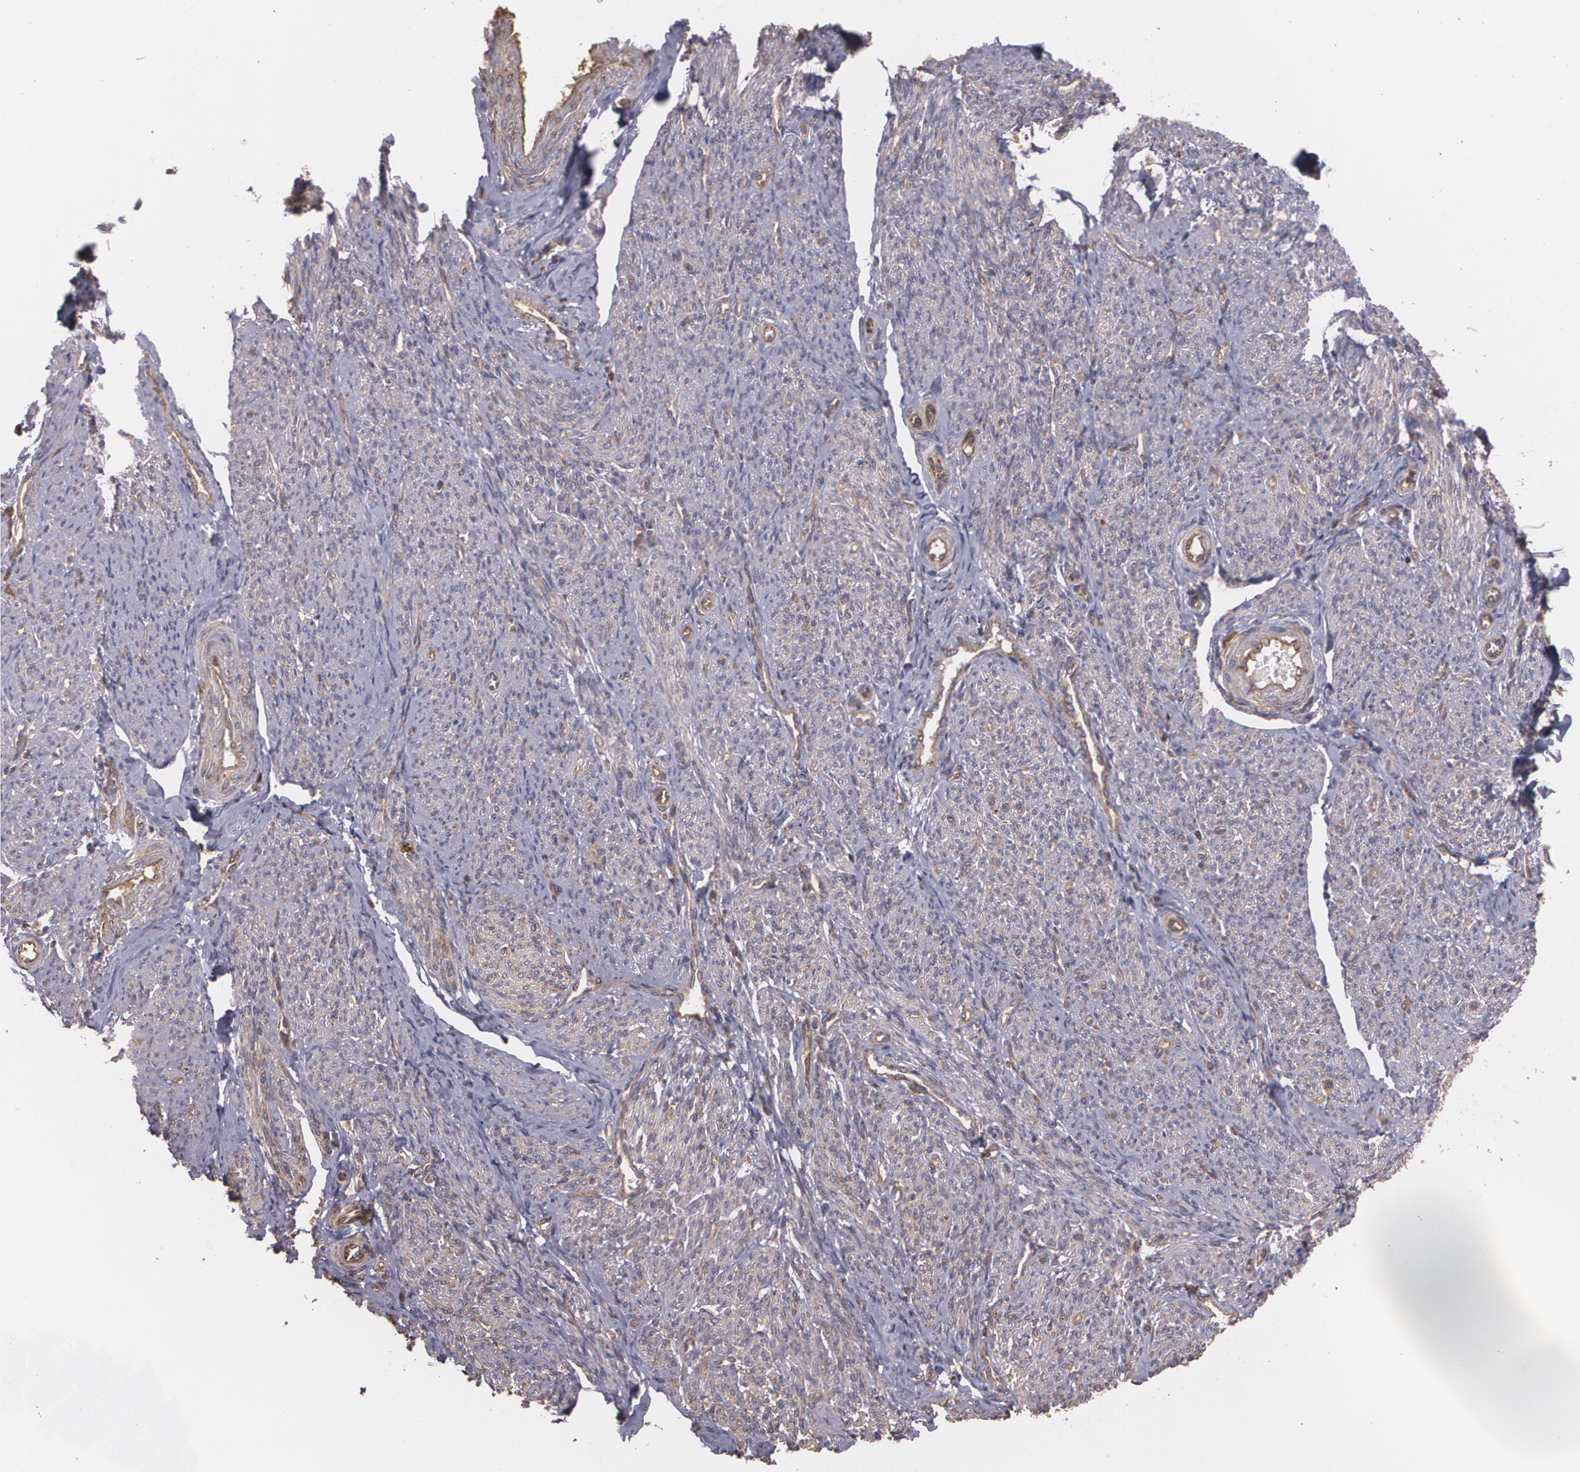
{"staining": {"intensity": "weak", "quantity": "25%-75%", "location": "cytoplasmic/membranous"}, "tissue": "smooth muscle", "cell_type": "Smooth muscle cells", "image_type": "normal", "snomed": [{"axis": "morphology", "description": "Normal tissue, NOS"}, {"axis": "topography", "description": "Smooth muscle"}], "caption": "The immunohistochemical stain highlights weak cytoplasmic/membranous expression in smooth muscle cells of unremarkable smooth muscle.", "gene": "ECE1", "patient": {"sex": "female", "age": 65}}